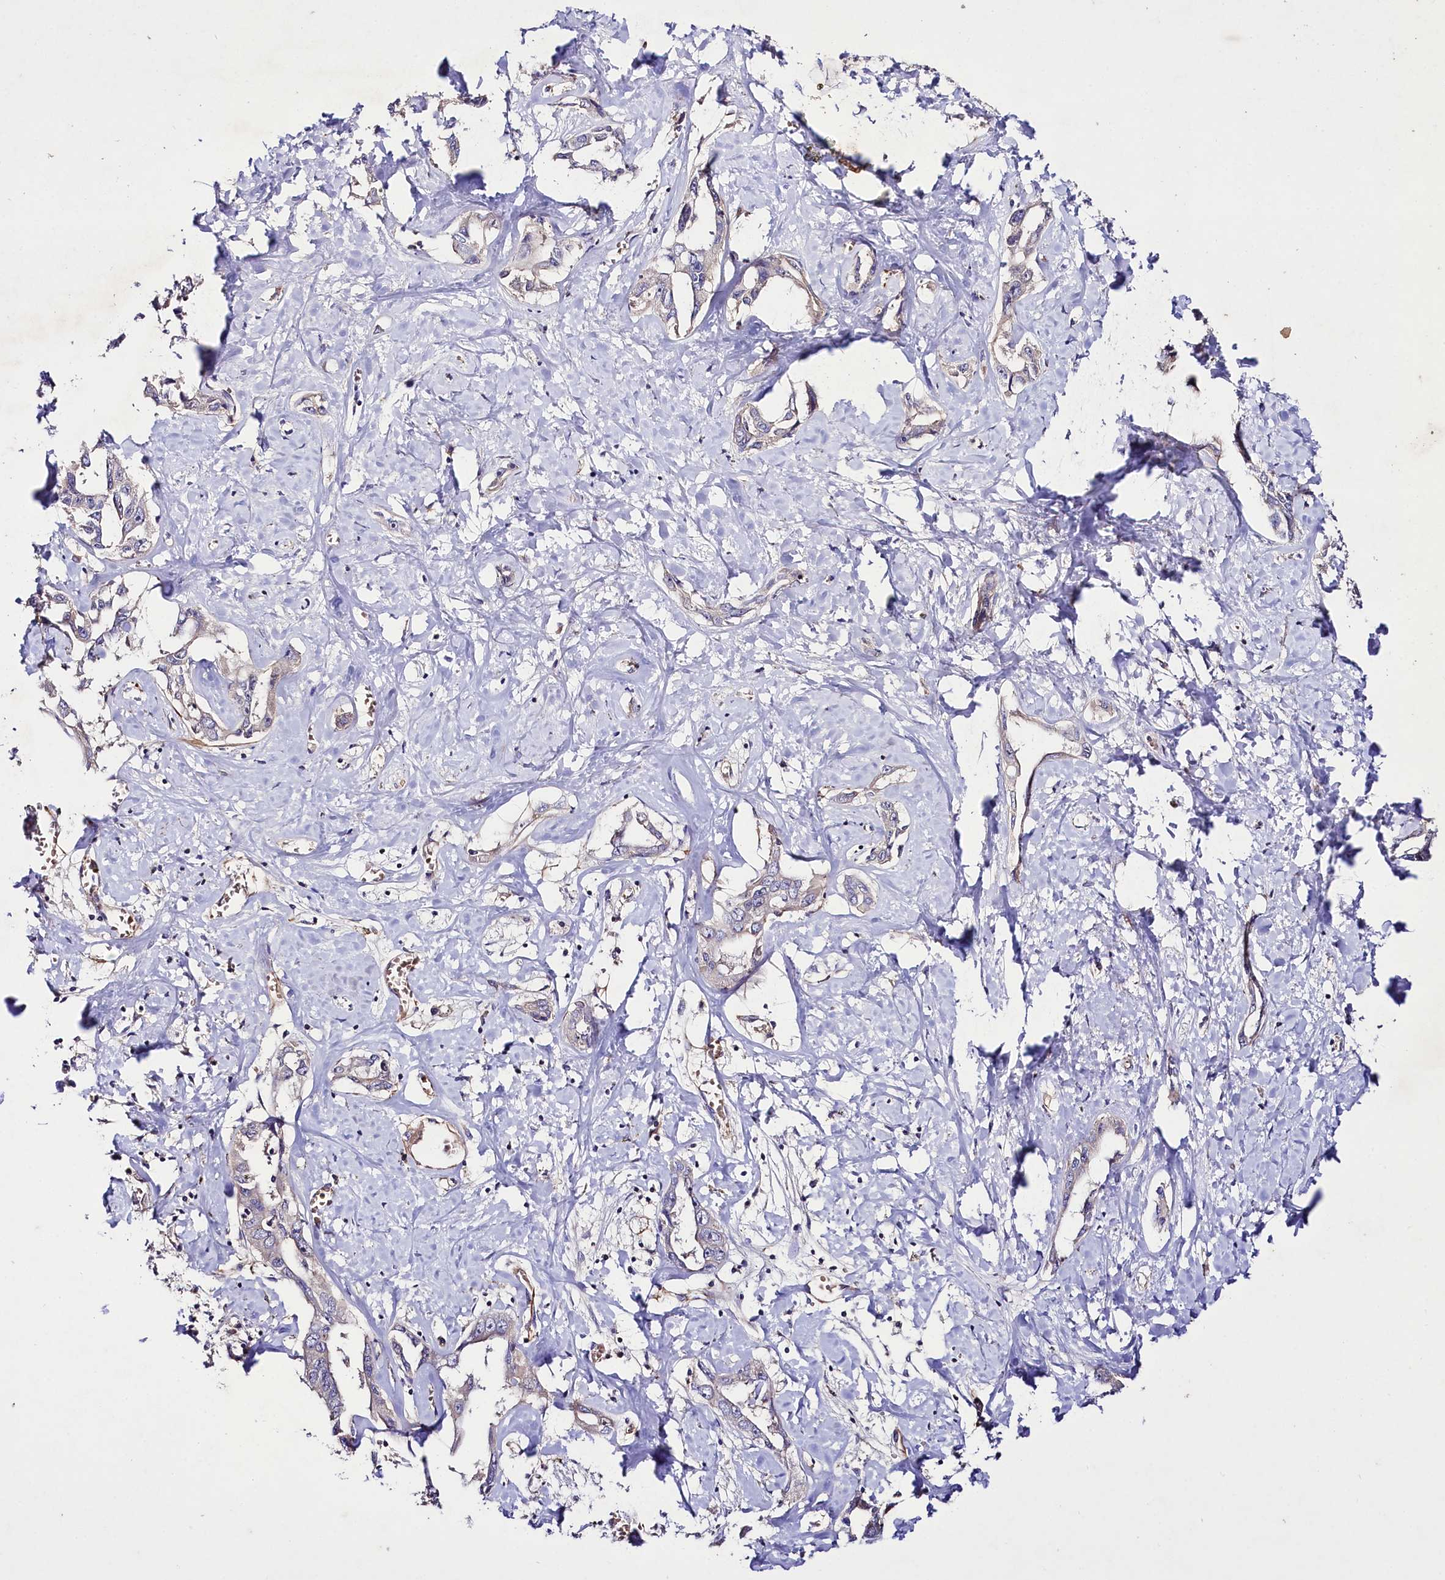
{"staining": {"intensity": "negative", "quantity": "none", "location": "none"}, "tissue": "liver cancer", "cell_type": "Tumor cells", "image_type": "cancer", "snomed": [{"axis": "morphology", "description": "Cholangiocarcinoma"}, {"axis": "topography", "description": "Liver"}], "caption": "Human liver cancer stained for a protein using immunohistochemistry displays no staining in tumor cells.", "gene": "SLC7A1", "patient": {"sex": "male", "age": 59}}